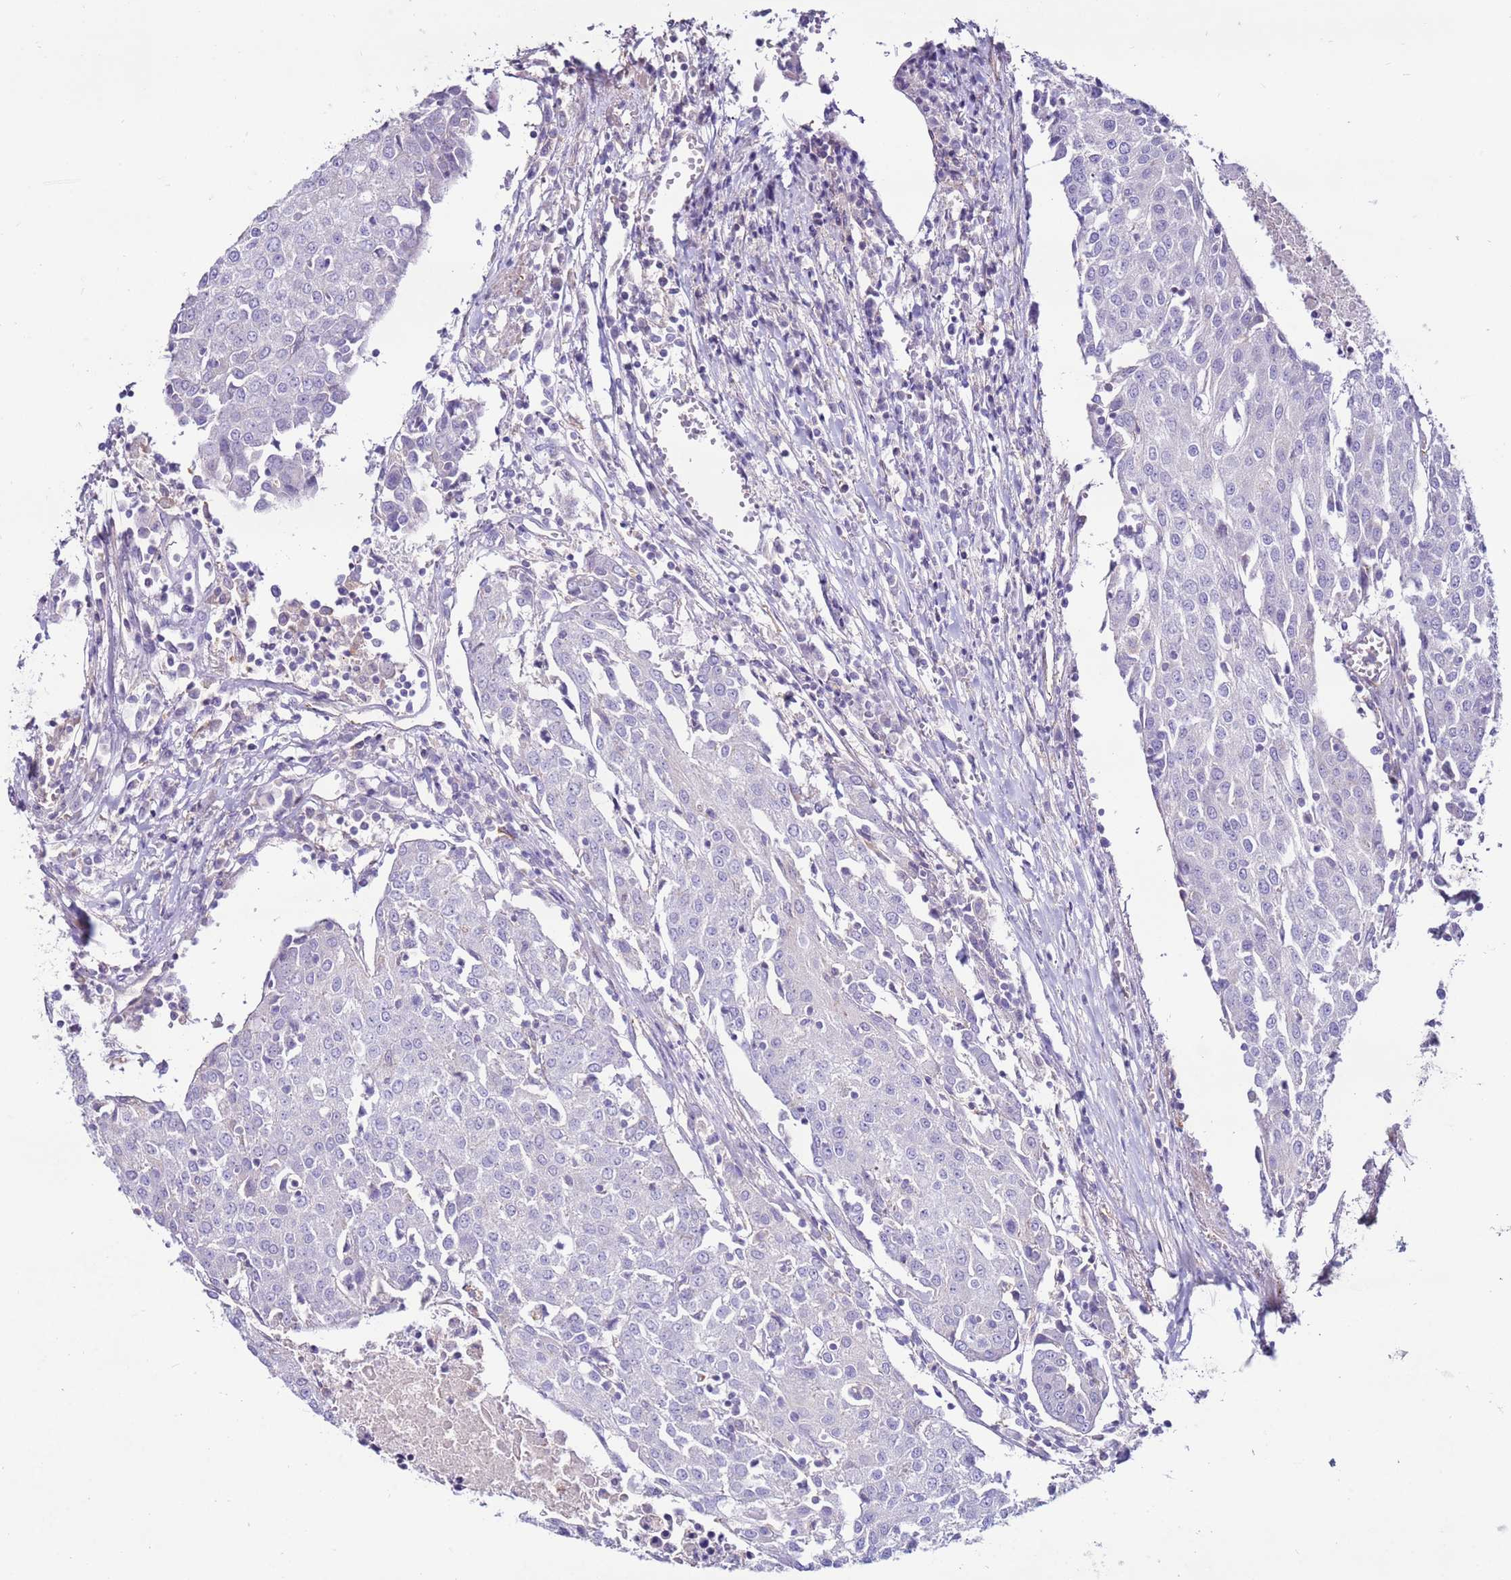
{"staining": {"intensity": "negative", "quantity": "none", "location": "none"}, "tissue": "urothelial cancer", "cell_type": "Tumor cells", "image_type": "cancer", "snomed": [{"axis": "morphology", "description": "Urothelial carcinoma, High grade"}, {"axis": "topography", "description": "Urinary bladder"}], "caption": "IHC histopathology image of human urothelial cancer stained for a protein (brown), which exhibits no positivity in tumor cells.", "gene": "CLEC4M", "patient": {"sex": "female", "age": 85}}